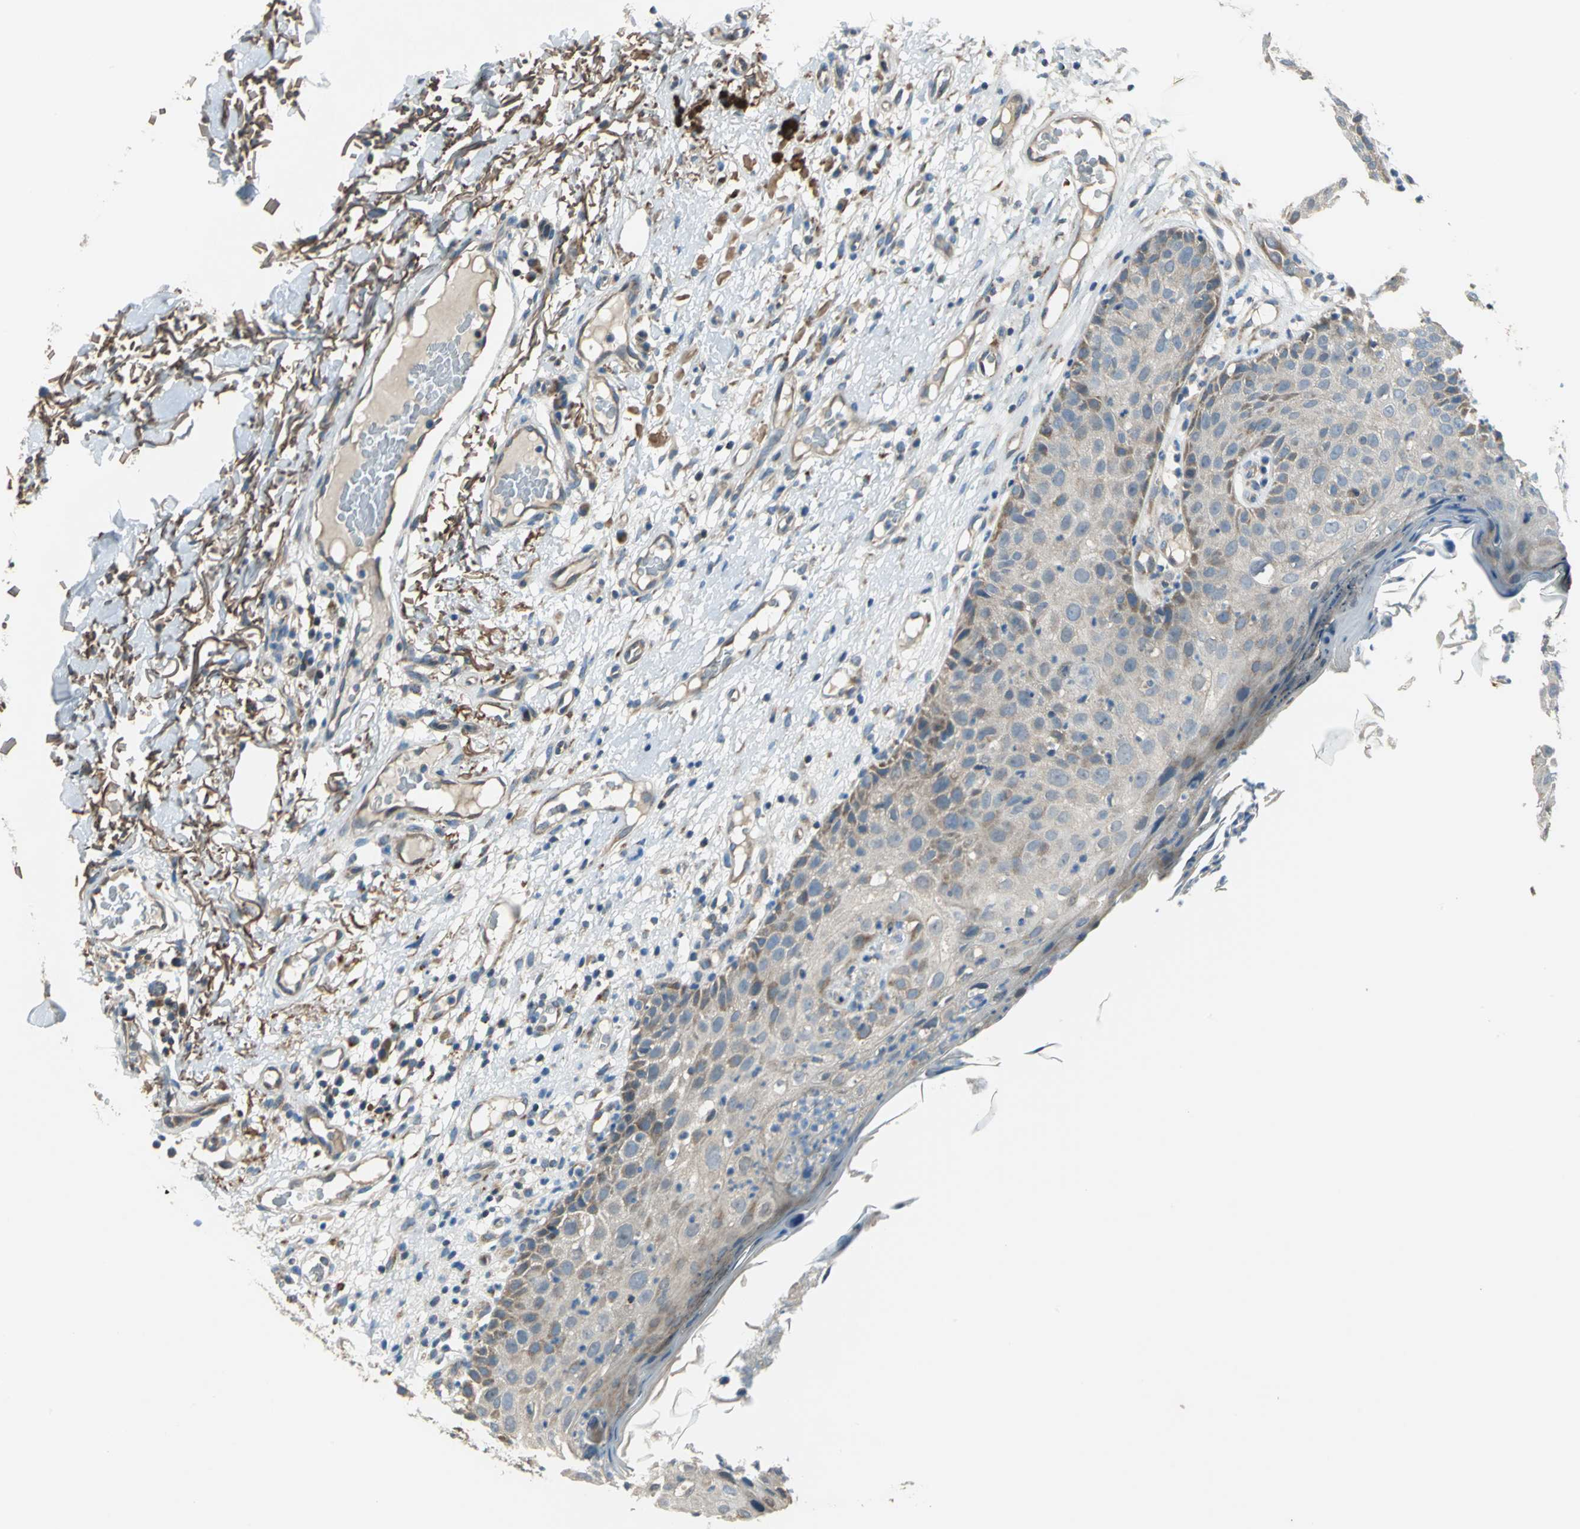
{"staining": {"intensity": "moderate", "quantity": "<25%", "location": "cytoplasmic/membranous"}, "tissue": "skin cancer", "cell_type": "Tumor cells", "image_type": "cancer", "snomed": [{"axis": "morphology", "description": "Squamous cell carcinoma, NOS"}, {"axis": "topography", "description": "Skin"}], "caption": "Protein expression analysis of human skin cancer (squamous cell carcinoma) reveals moderate cytoplasmic/membranous staining in approximately <25% of tumor cells.", "gene": "TRAK1", "patient": {"sex": "male", "age": 87}}